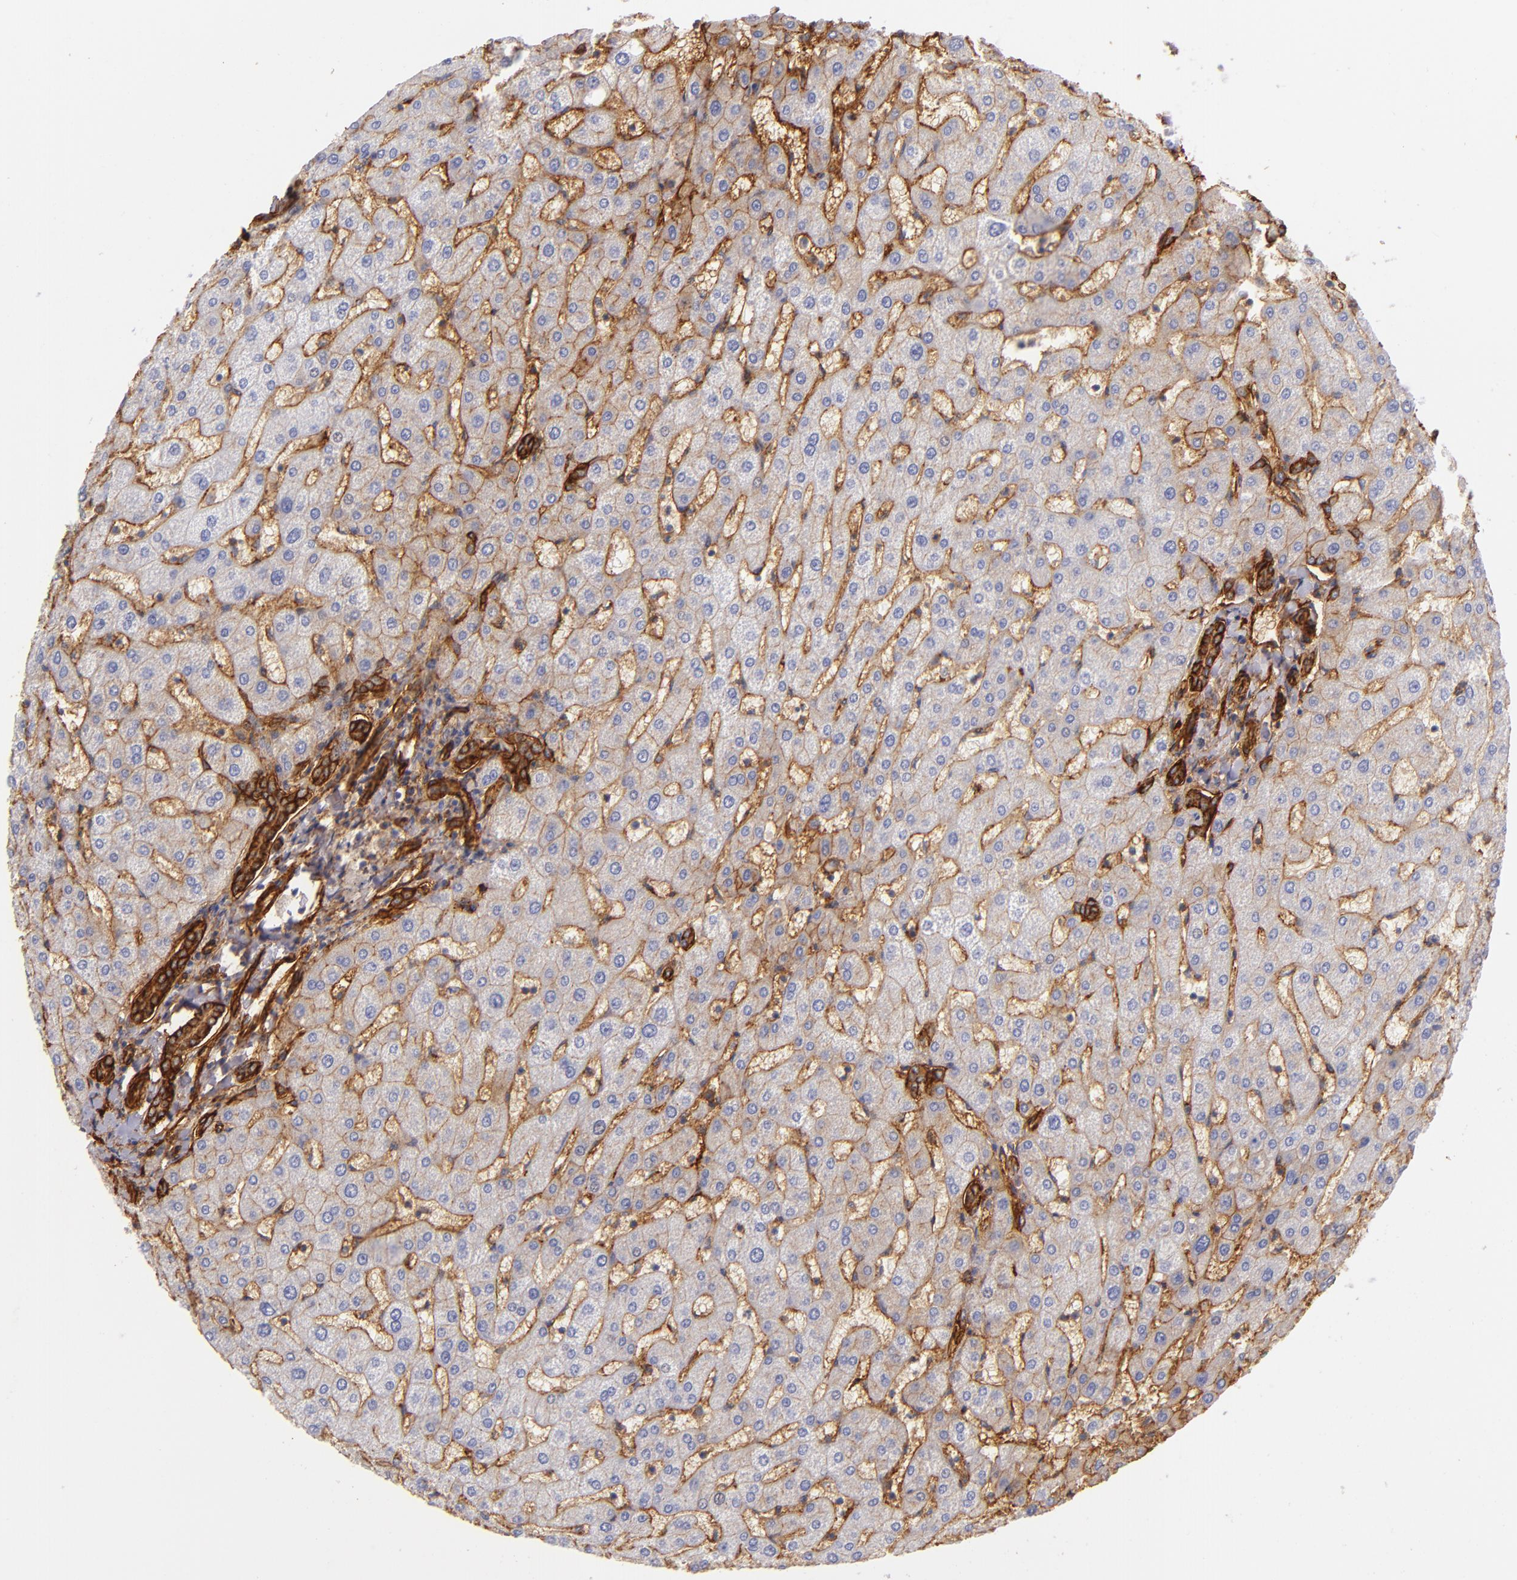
{"staining": {"intensity": "strong", "quantity": ">75%", "location": "cytoplasmic/membranous"}, "tissue": "liver", "cell_type": "Cholangiocytes", "image_type": "normal", "snomed": [{"axis": "morphology", "description": "Normal tissue, NOS"}, {"axis": "topography", "description": "Liver"}], "caption": "Protein staining of unremarkable liver shows strong cytoplasmic/membranous expression in approximately >75% of cholangiocytes.", "gene": "CD151", "patient": {"sex": "male", "age": 67}}